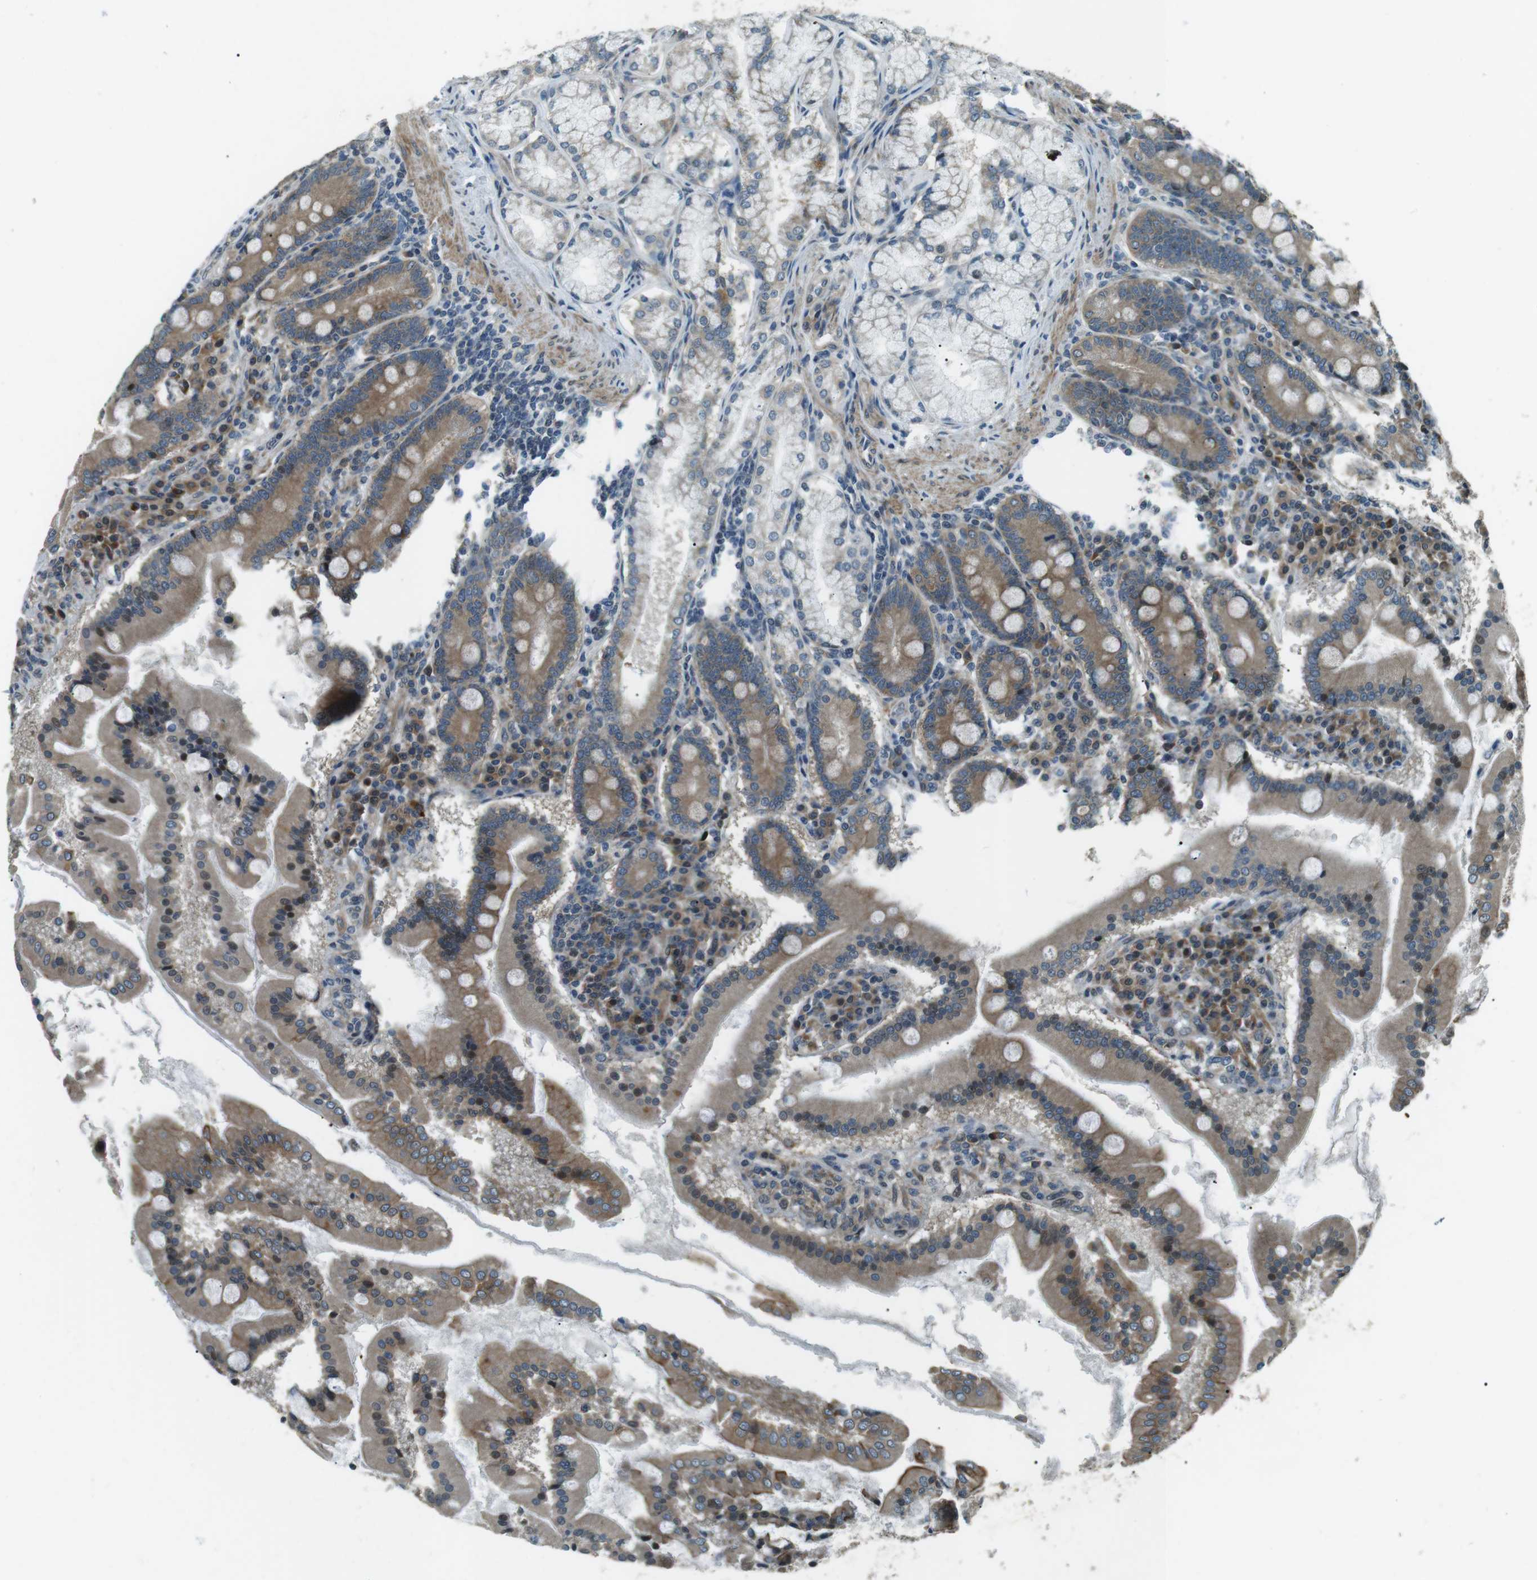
{"staining": {"intensity": "strong", "quantity": ">75%", "location": "cytoplasmic/membranous"}, "tissue": "duodenum", "cell_type": "Glandular cells", "image_type": "normal", "snomed": [{"axis": "morphology", "description": "Normal tissue, NOS"}, {"axis": "topography", "description": "Duodenum"}], "caption": "A brown stain shows strong cytoplasmic/membranous staining of a protein in glandular cells of unremarkable duodenum. The staining was performed using DAB to visualize the protein expression in brown, while the nuclei were stained in blue with hematoxylin (Magnification: 20x).", "gene": "TMEM74", "patient": {"sex": "male", "age": 50}}